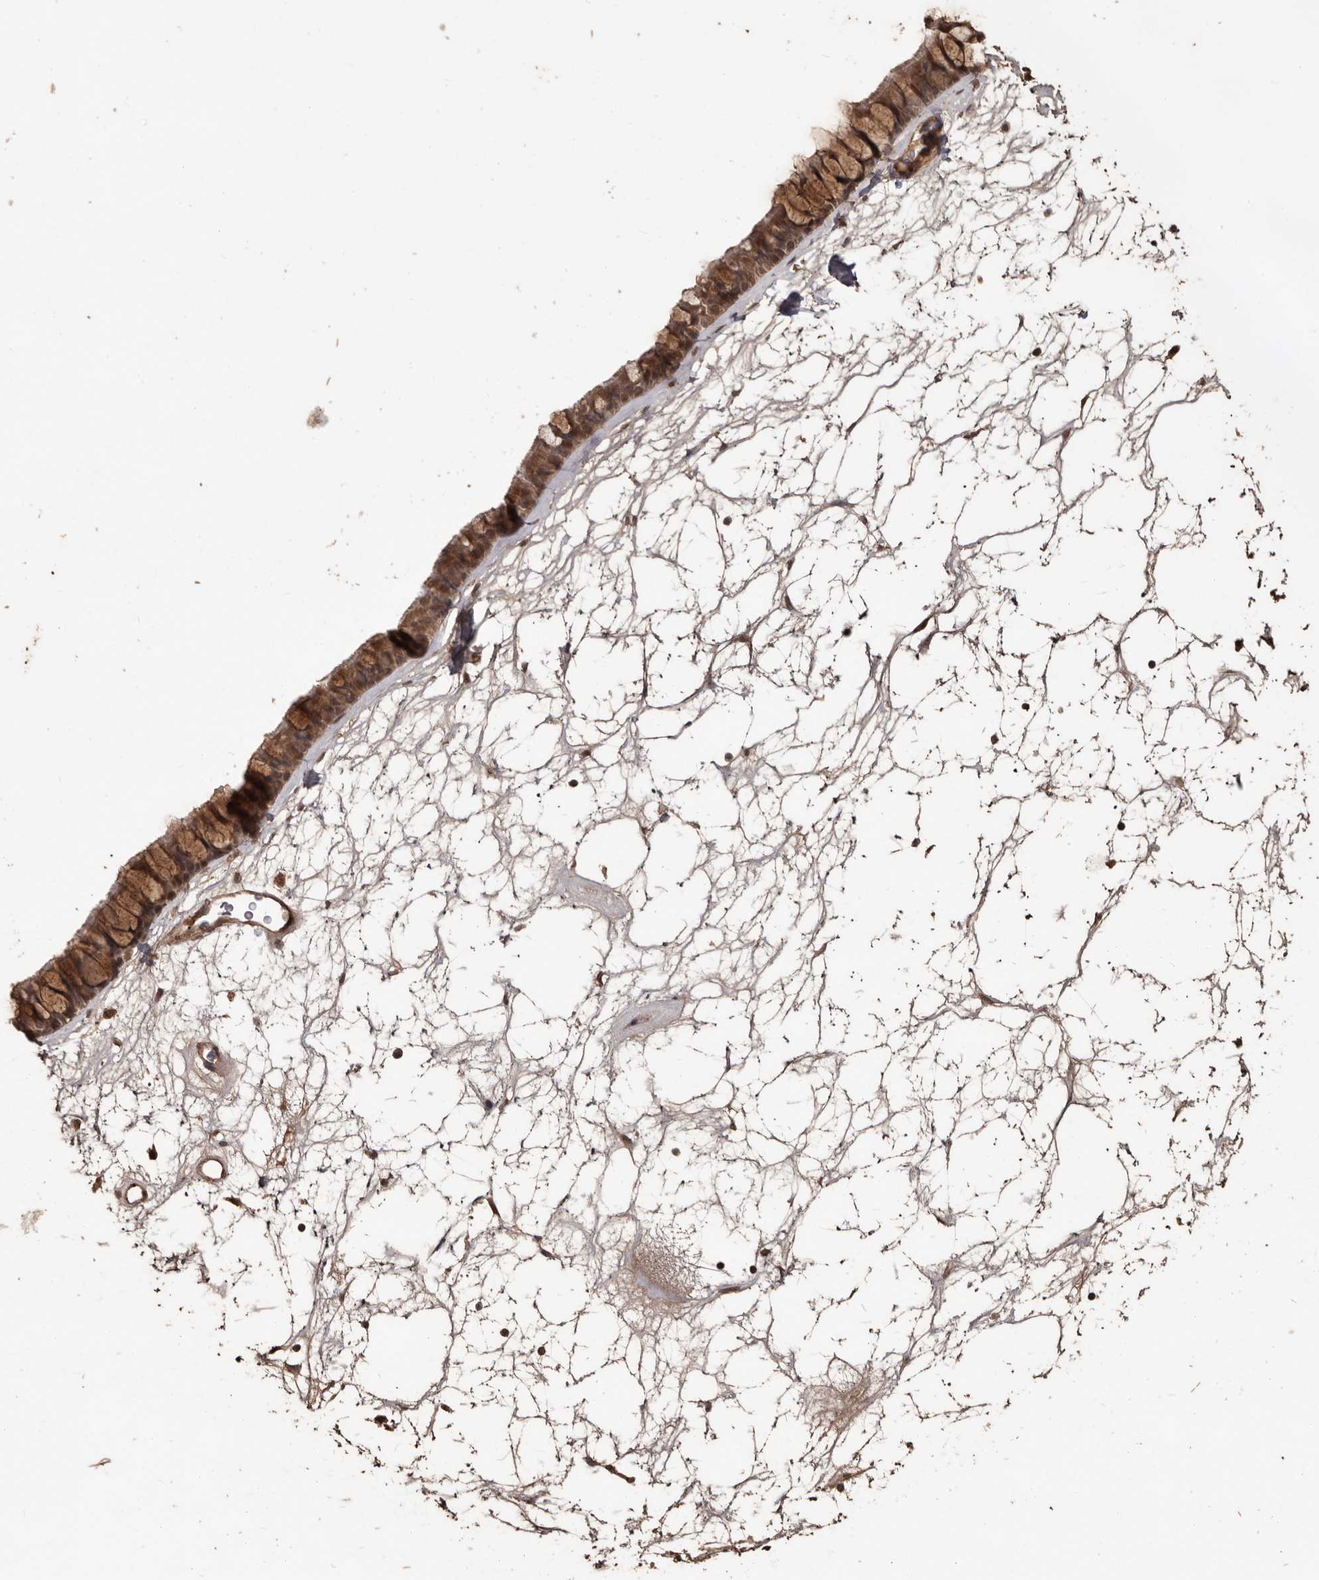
{"staining": {"intensity": "moderate", "quantity": ">75%", "location": "cytoplasmic/membranous,nuclear"}, "tissue": "nasopharynx", "cell_type": "Respiratory epithelial cells", "image_type": "normal", "snomed": [{"axis": "morphology", "description": "Normal tissue, NOS"}, {"axis": "topography", "description": "Nasopharynx"}], "caption": "Human nasopharynx stained for a protein (brown) exhibits moderate cytoplasmic/membranous,nuclear positive positivity in about >75% of respiratory epithelial cells.", "gene": "NUP43", "patient": {"sex": "male", "age": 64}}